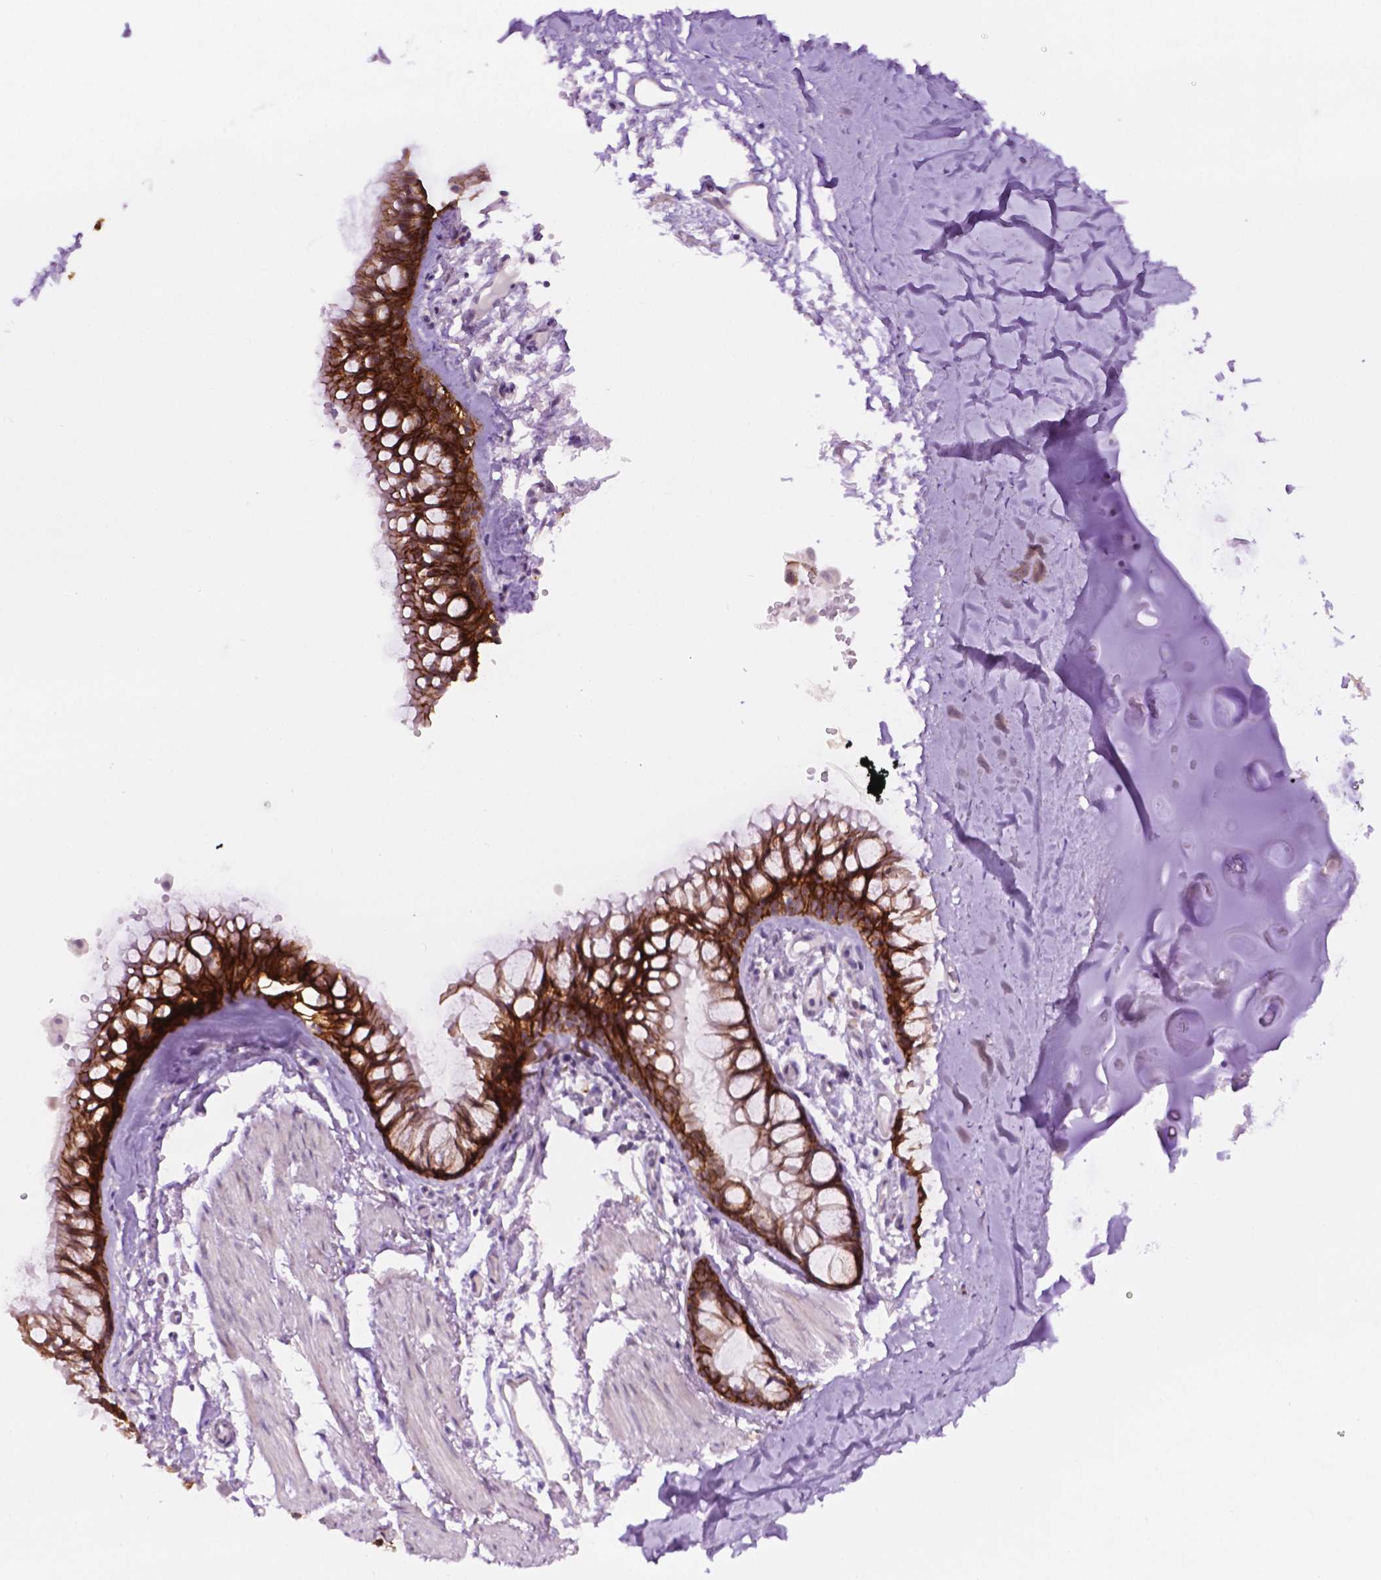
{"staining": {"intensity": "negative", "quantity": "none", "location": "none"}, "tissue": "soft tissue", "cell_type": "Chondrocytes", "image_type": "normal", "snomed": [{"axis": "morphology", "description": "Normal tissue, NOS"}, {"axis": "topography", "description": "Cartilage tissue"}, {"axis": "topography", "description": "Bronchus"}], "caption": "A micrograph of soft tissue stained for a protein reveals no brown staining in chondrocytes. (DAB immunohistochemistry (IHC) with hematoxylin counter stain).", "gene": "TACSTD2", "patient": {"sex": "female", "age": 79}}